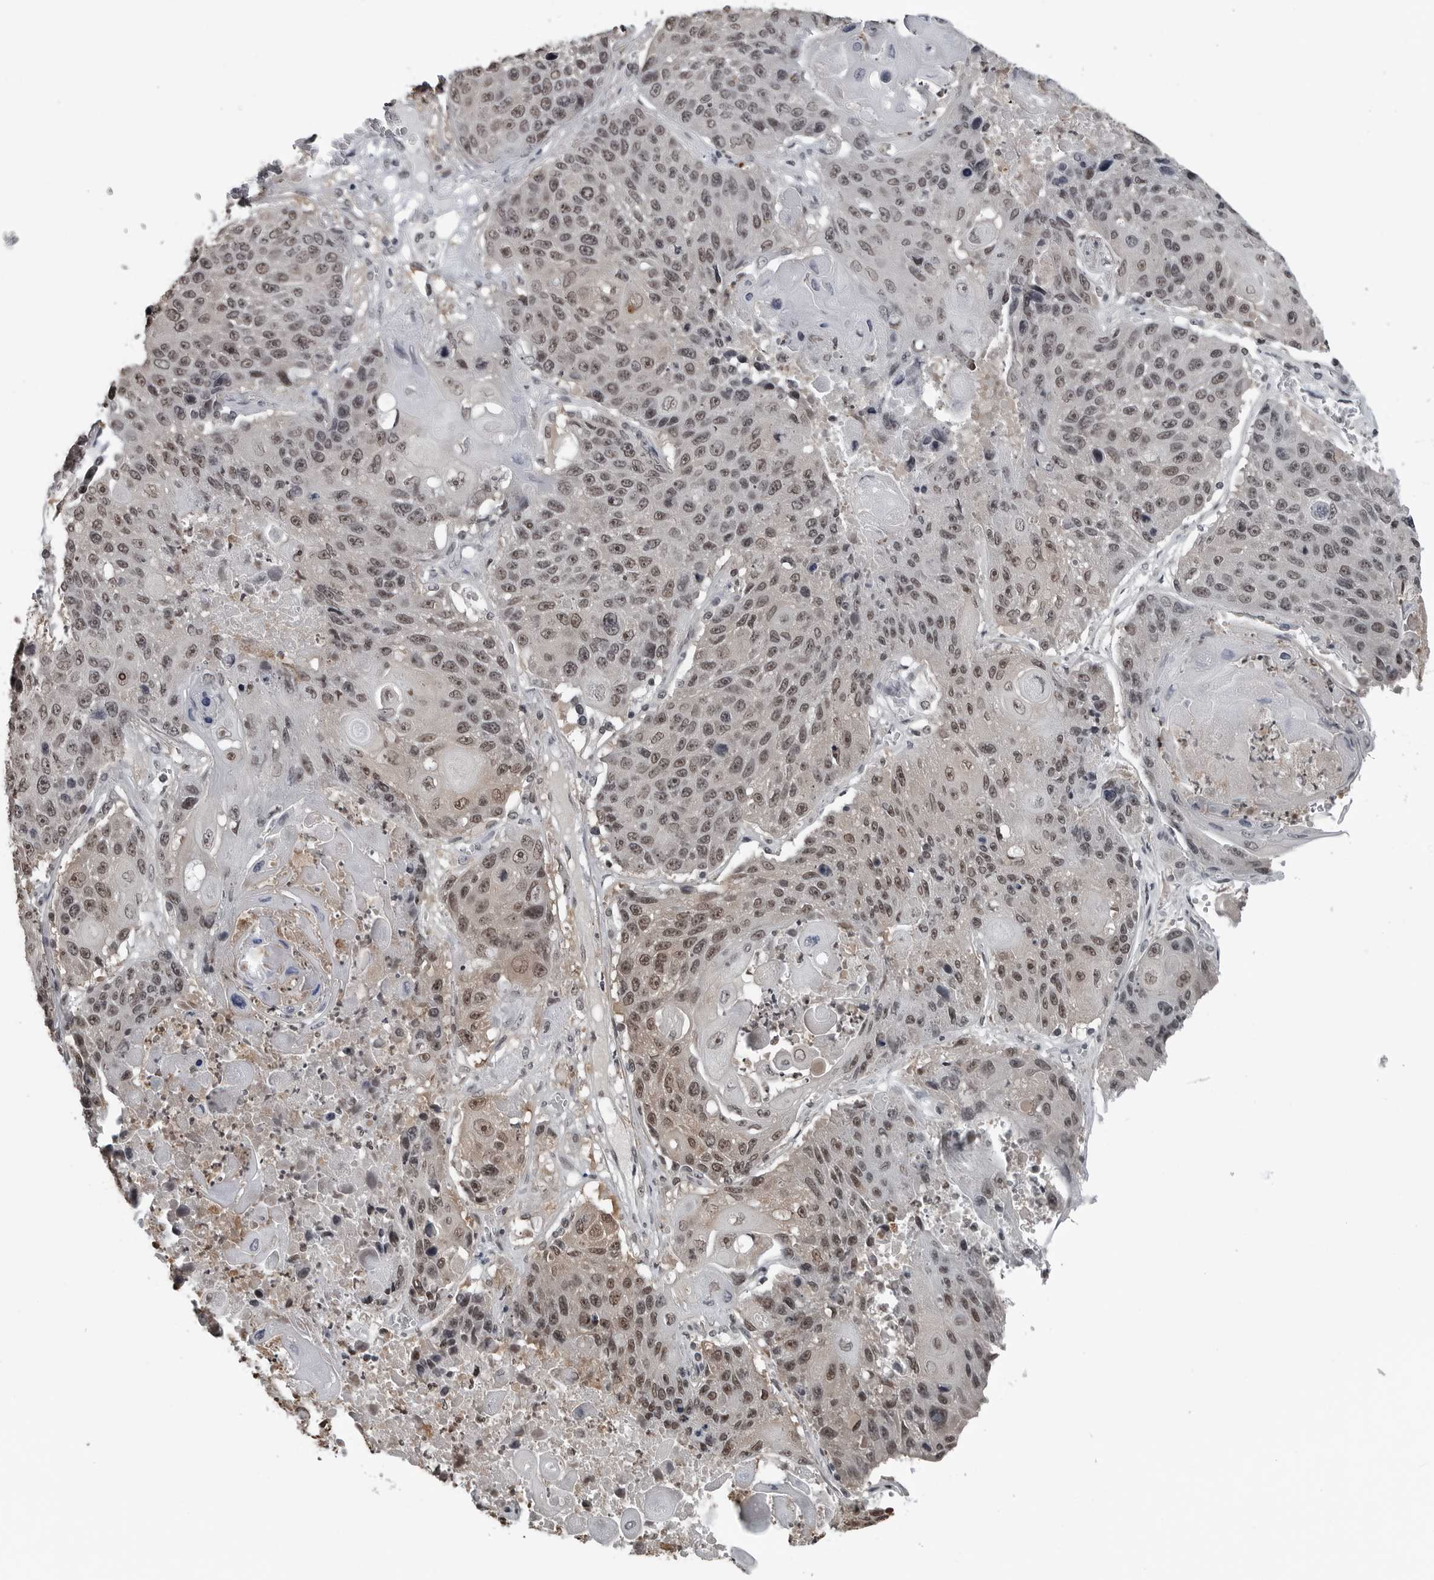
{"staining": {"intensity": "moderate", "quantity": ">75%", "location": "nuclear"}, "tissue": "lung cancer", "cell_type": "Tumor cells", "image_type": "cancer", "snomed": [{"axis": "morphology", "description": "Squamous cell carcinoma, NOS"}, {"axis": "topography", "description": "Lung"}], "caption": "Squamous cell carcinoma (lung) stained with DAB (3,3'-diaminobenzidine) immunohistochemistry shows medium levels of moderate nuclear expression in approximately >75% of tumor cells. Using DAB (3,3'-diaminobenzidine) (brown) and hematoxylin (blue) stains, captured at high magnification using brightfield microscopy.", "gene": "AKR1A1", "patient": {"sex": "male", "age": 61}}